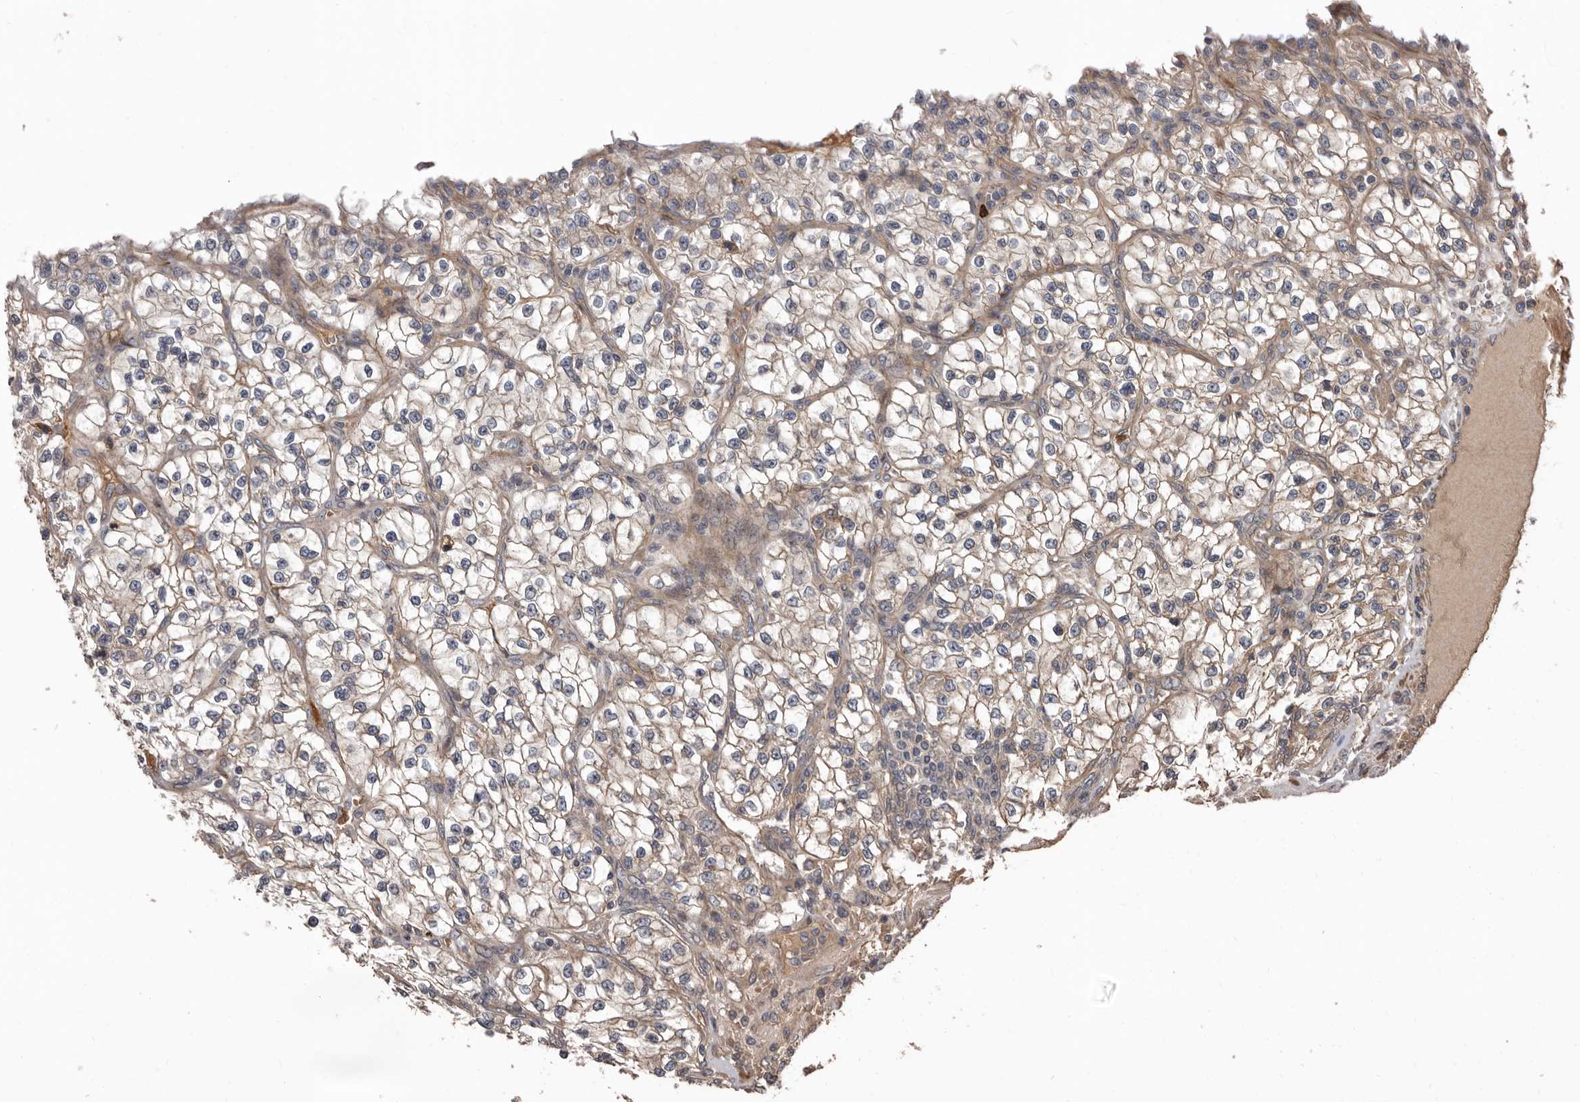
{"staining": {"intensity": "weak", "quantity": "25%-75%", "location": "cytoplasmic/membranous"}, "tissue": "renal cancer", "cell_type": "Tumor cells", "image_type": "cancer", "snomed": [{"axis": "morphology", "description": "Adenocarcinoma, NOS"}, {"axis": "topography", "description": "Kidney"}], "caption": "A low amount of weak cytoplasmic/membranous positivity is appreciated in about 25%-75% of tumor cells in renal cancer tissue.", "gene": "ARHGEF5", "patient": {"sex": "female", "age": 57}}